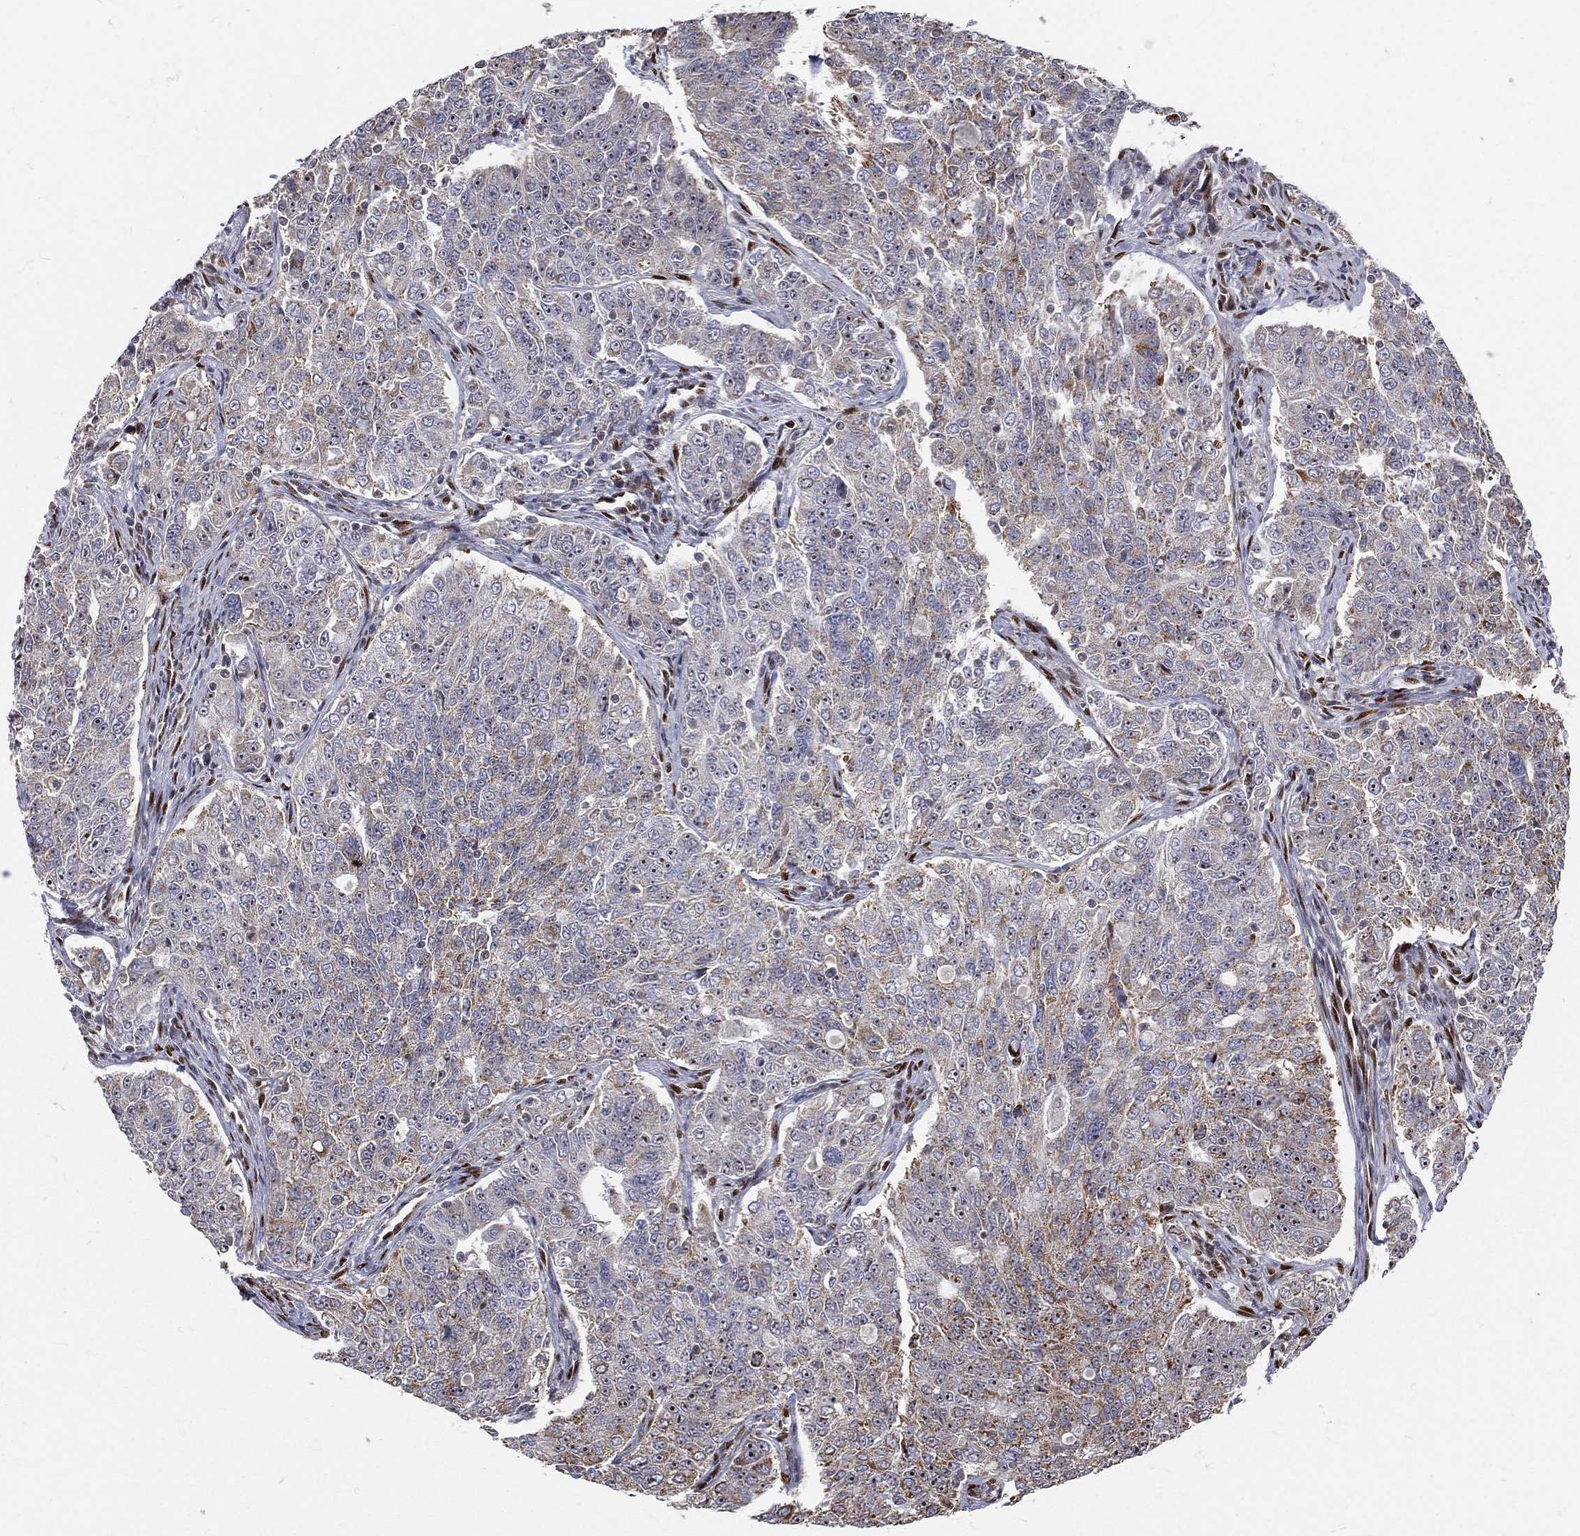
{"staining": {"intensity": "moderate", "quantity": "<25%", "location": "cytoplasmic/membranous"}, "tissue": "endometrial cancer", "cell_type": "Tumor cells", "image_type": "cancer", "snomed": [{"axis": "morphology", "description": "Adenocarcinoma, NOS"}, {"axis": "topography", "description": "Endometrium"}], "caption": "Moderate cytoplasmic/membranous expression is appreciated in approximately <25% of tumor cells in adenocarcinoma (endometrial).", "gene": "ZEB1", "patient": {"sex": "female", "age": 43}}